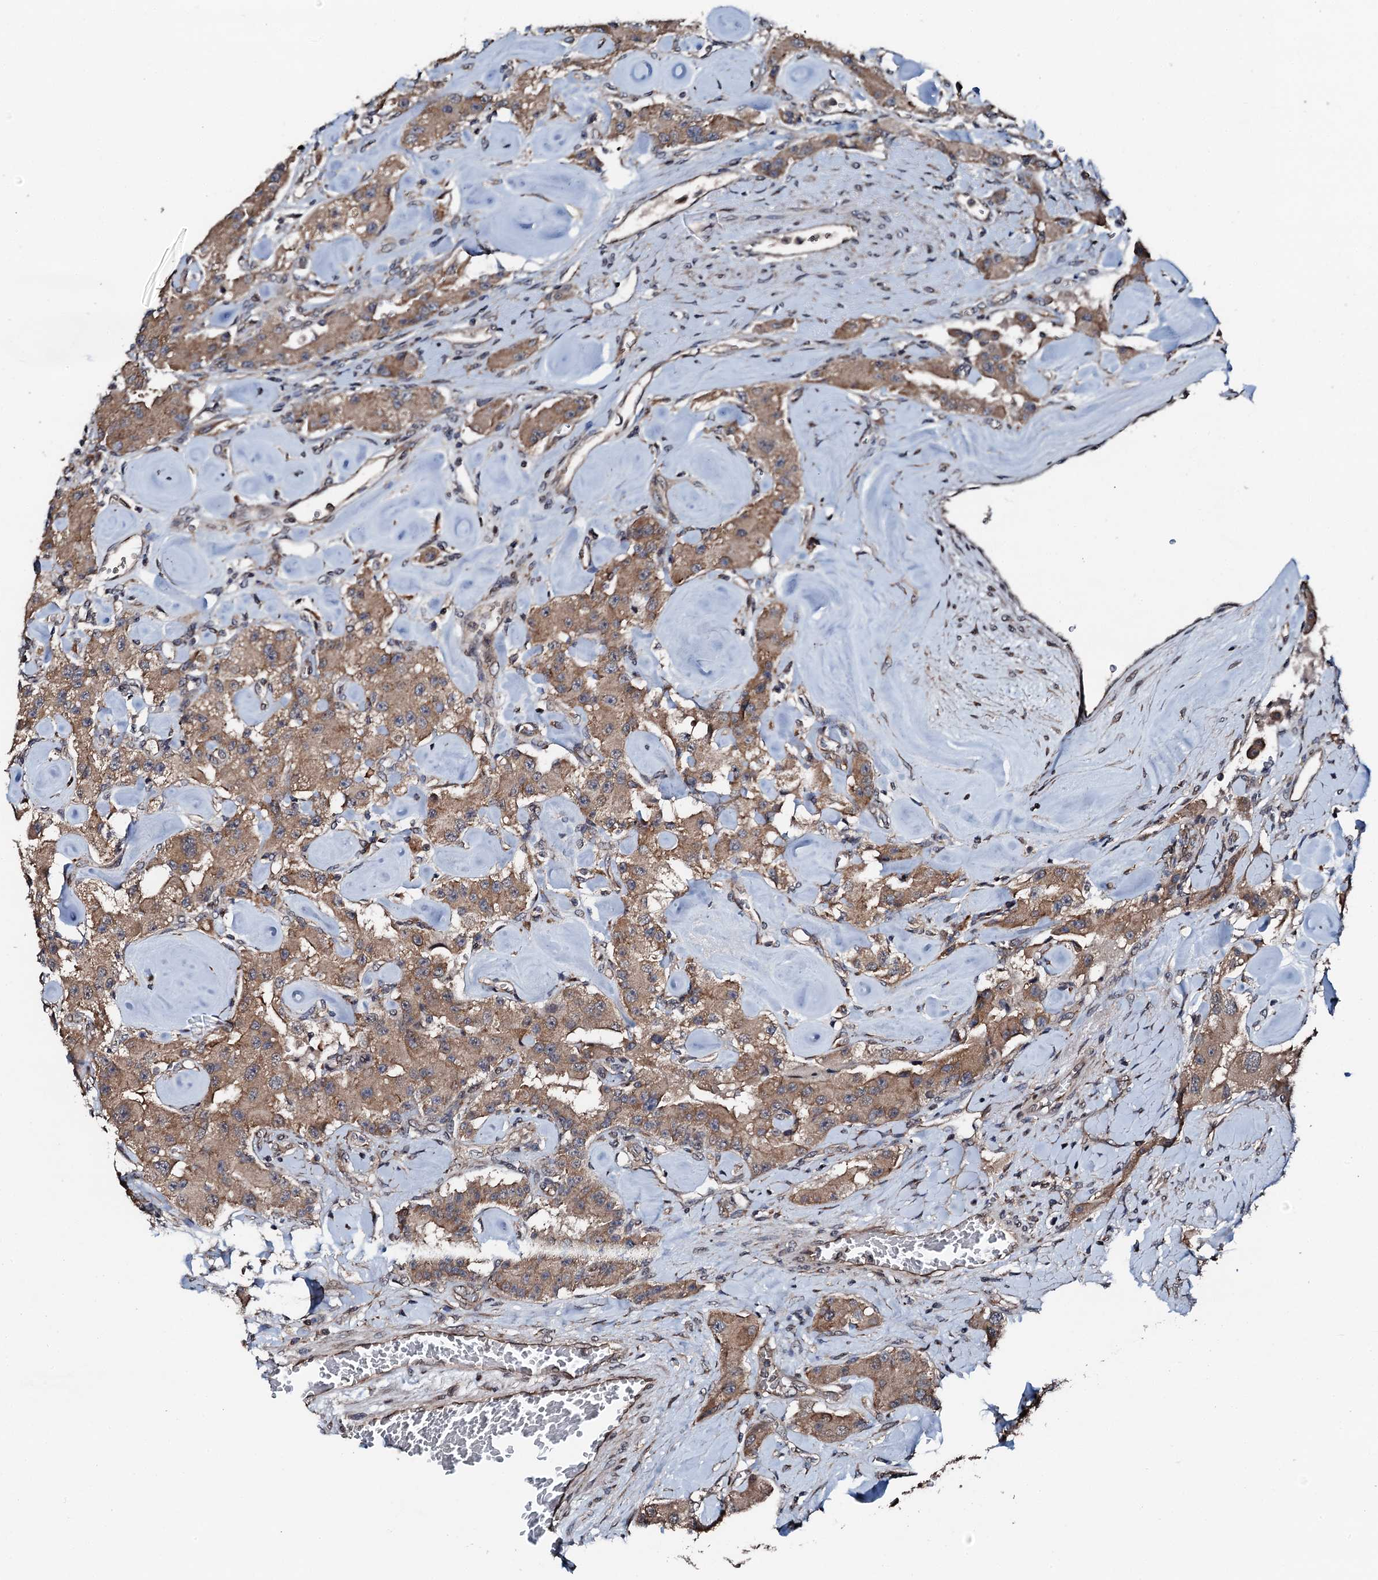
{"staining": {"intensity": "moderate", "quantity": ">75%", "location": "cytoplasmic/membranous"}, "tissue": "carcinoid", "cell_type": "Tumor cells", "image_type": "cancer", "snomed": [{"axis": "morphology", "description": "Carcinoid, malignant, NOS"}, {"axis": "topography", "description": "Pancreas"}], "caption": "The photomicrograph shows immunohistochemical staining of carcinoid. There is moderate cytoplasmic/membranous expression is present in approximately >75% of tumor cells.", "gene": "FLYWCH1", "patient": {"sex": "male", "age": 41}}